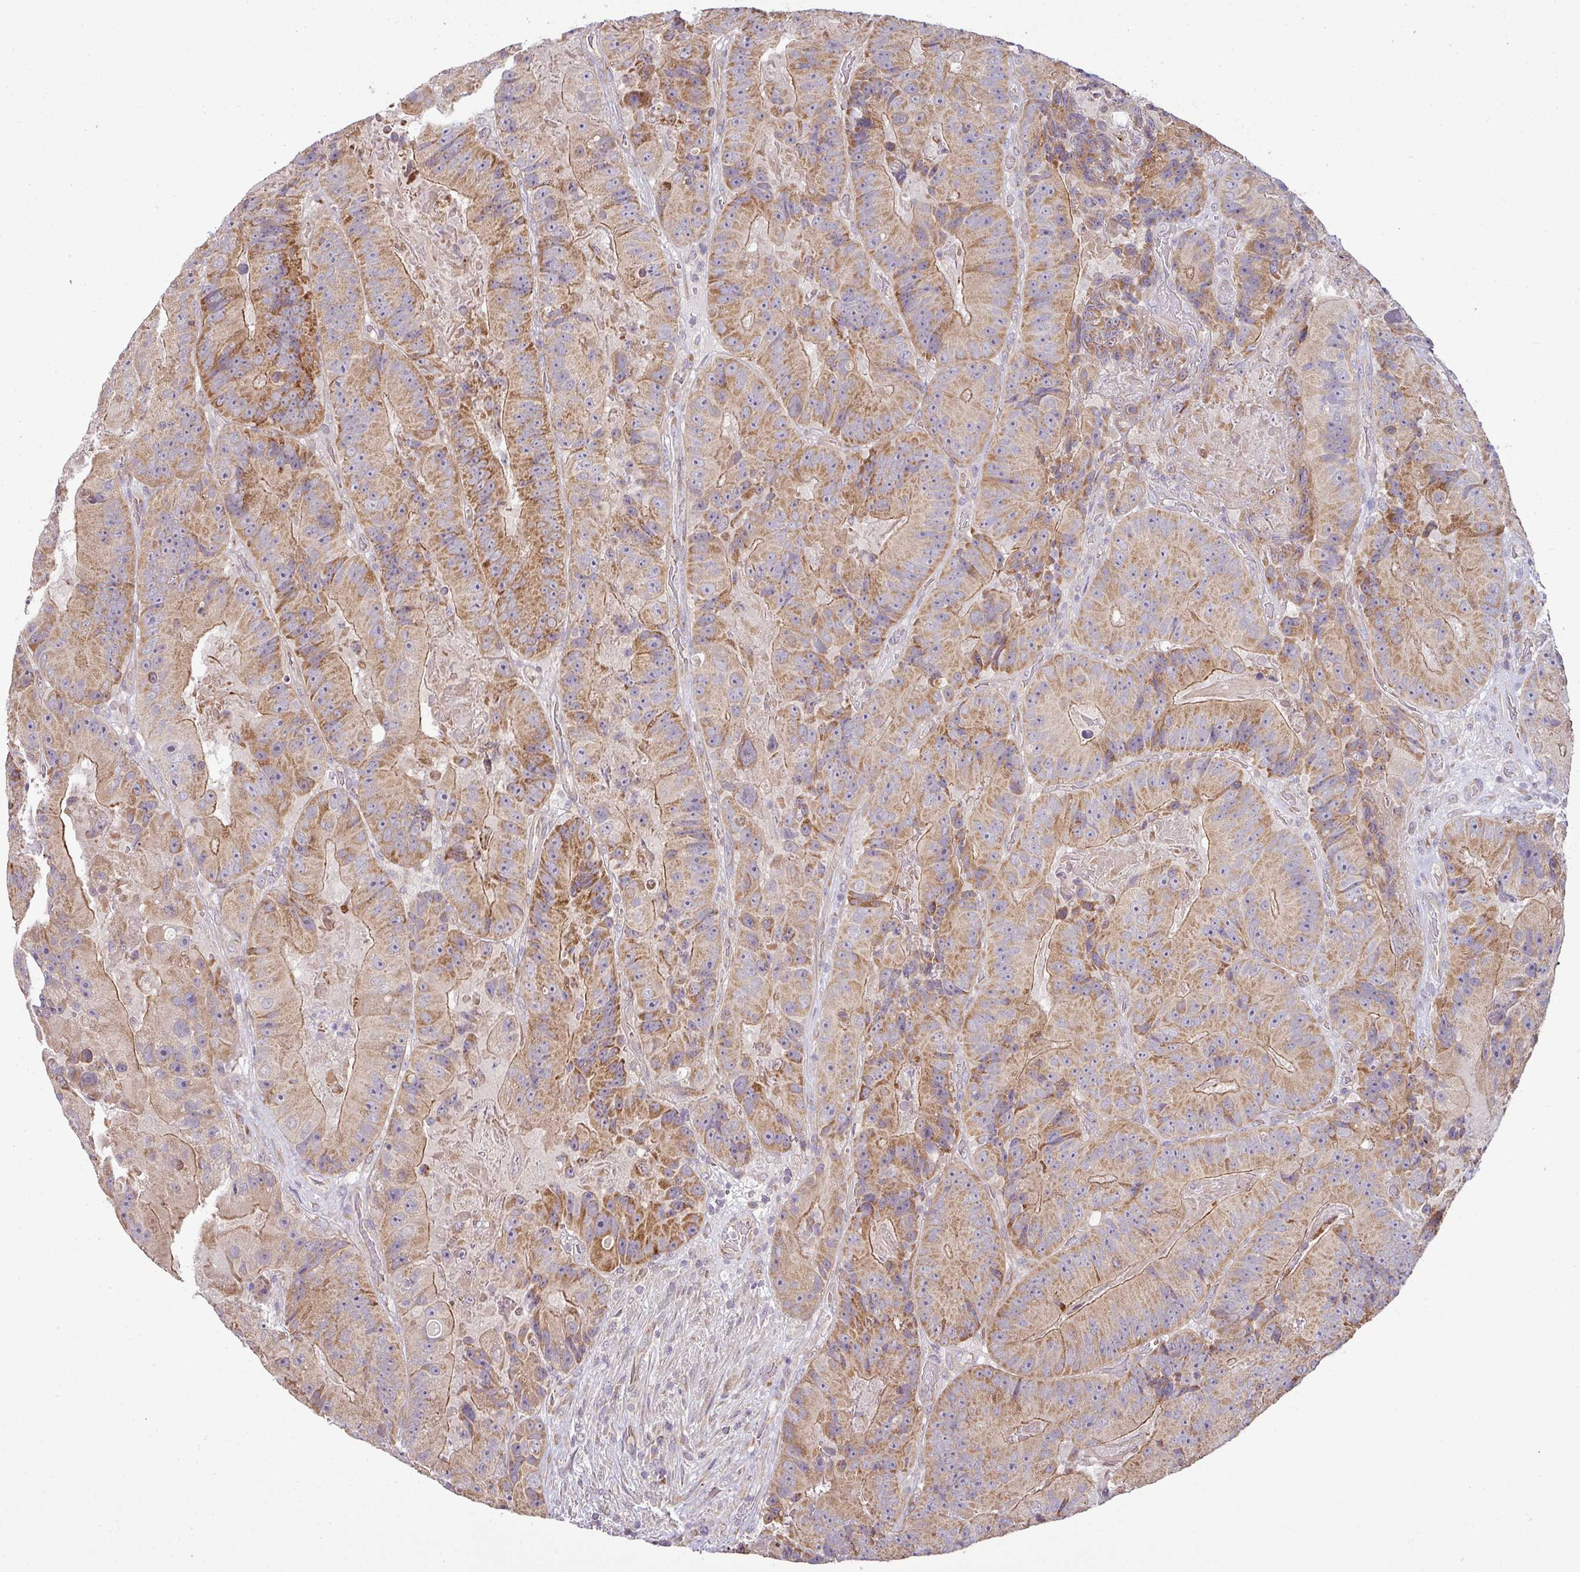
{"staining": {"intensity": "moderate", "quantity": ">75%", "location": "cytoplasmic/membranous"}, "tissue": "colorectal cancer", "cell_type": "Tumor cells", "image_type": "cancer", "snomed": [{"axis": "morphology", "description": "Adenocarcinoma, NOS"}, {"axis": "topography", "description": "Colon"}], "caption": "Colorectal cancer (adenocarcinoma) stained with DAB IHC exhibits medium levels of moderate cytoplasmic/membranous expression in about >75% of tumor cells.", "gene": "TIMMDC1", "patient": {"sex": "female", "age": 86}}